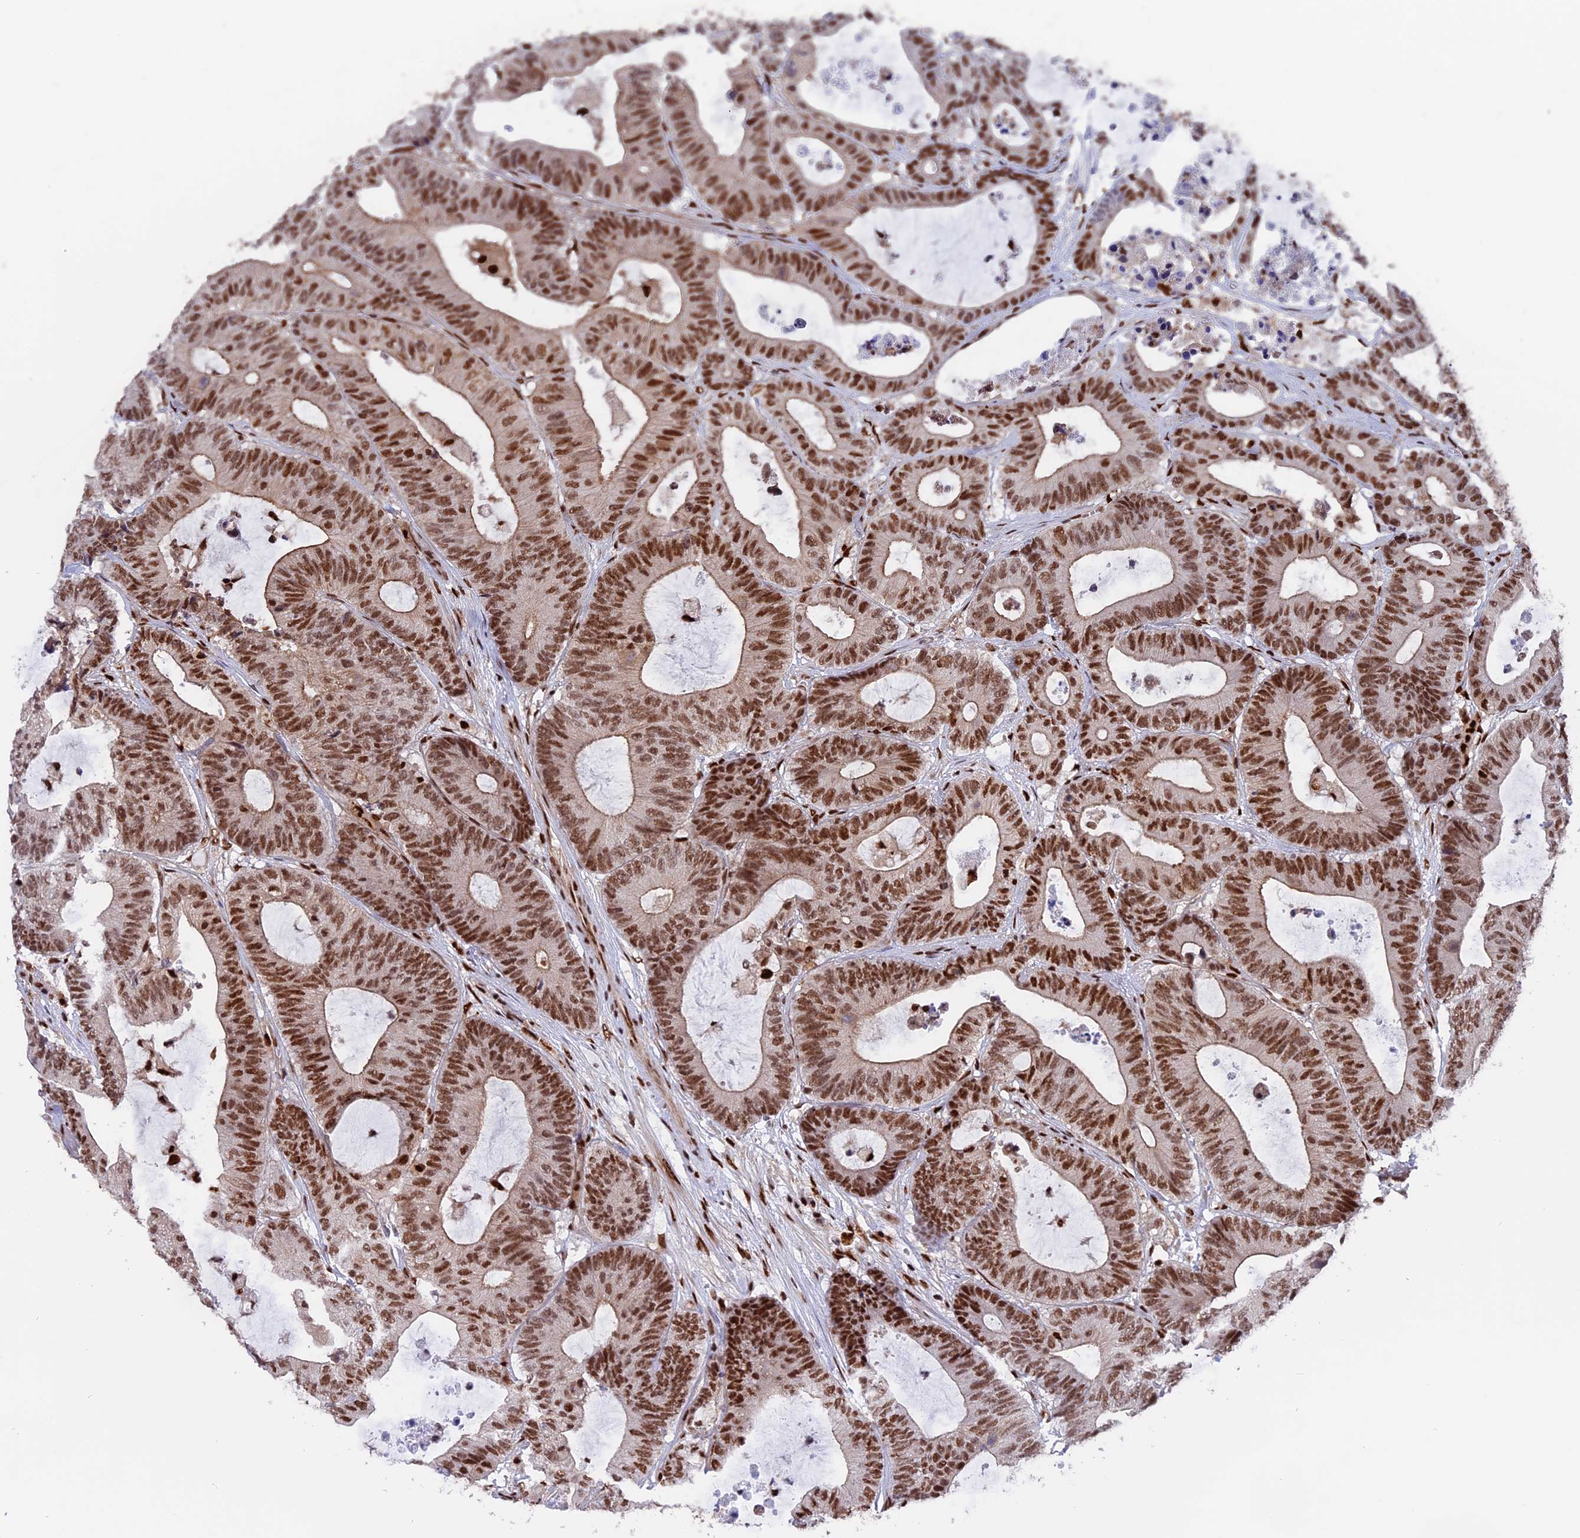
{"staining": {"intensity": "moderate", "quantity": ">75%", "location": "nuclear"}, "tissue": "colorectal cancer", "cell_type": "Tumor cells", "image_type": "cancer", "snomed": [{"axis": "morphology", "description": "Adenocarcinoma, NOS"}, {"axis": "topography", "description": "Colon"}], "caption": "Colorectal cancer (adenocarcinoma) was stained to show a protein in brown. There is medium levels of moderate nuclear staining in approximately >75% of tumor cells.", "gene": "RAMAC", "patient": {"sex": "female", "age": 84}}